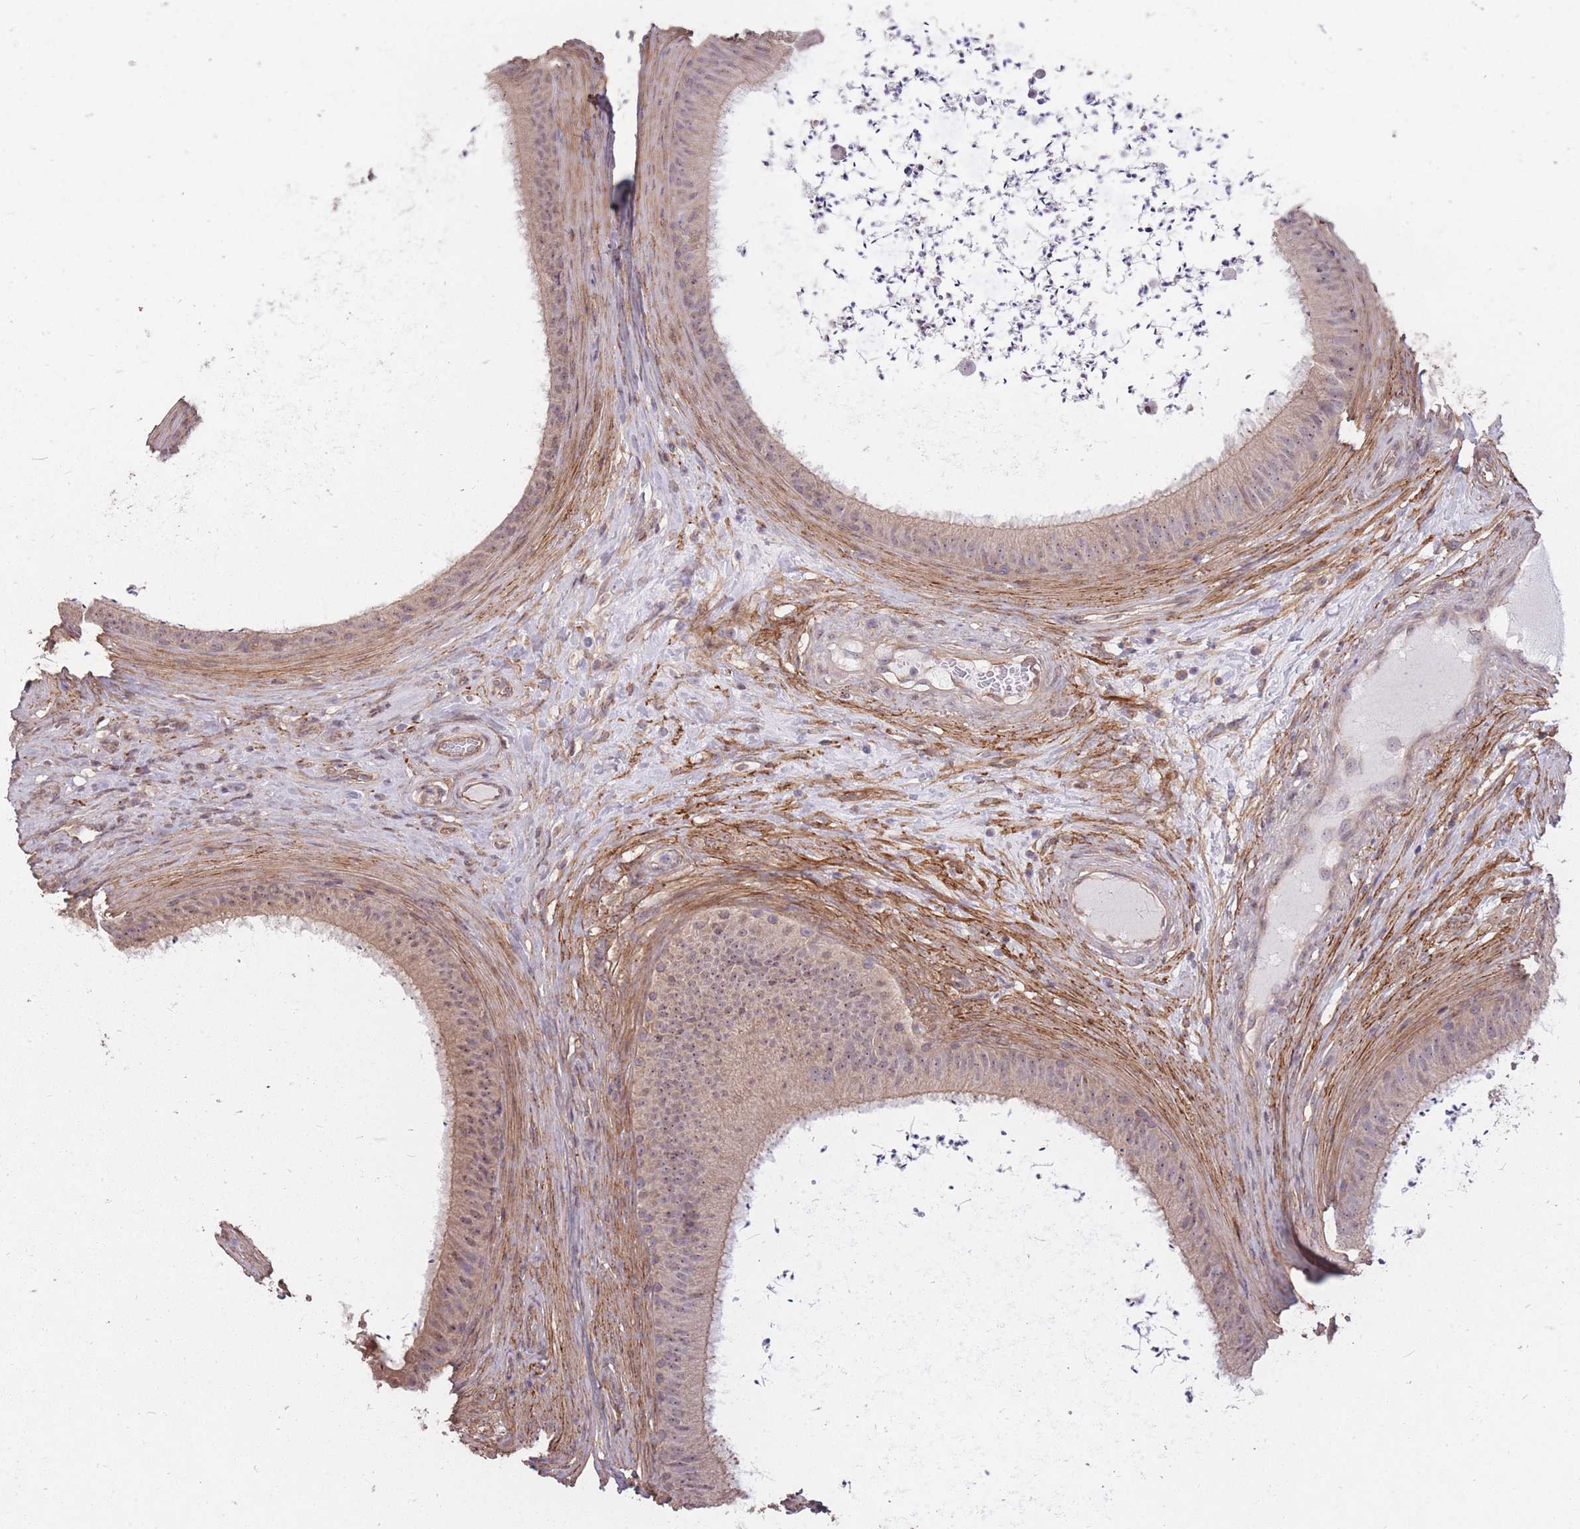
{"staining": {"intensity": "moderate", "quantity": ">75%", "location": "cytoplasmic/membranous"}, "tissue": "epididymis", "cell_type": "Glandular cells", "image_type": "normal", "snomed": [{"axis": "morphology", "description": "Normal tissue, NOS"}, {"axis": "topography", "description": "Testis"}, {"axis": "topography", "description": "Epididymis"}], "caption": "Protein staining of normal epididymis reveals moderate cytoplasmic/membranous expression in about >75% of glandular cells.", "gene": "DYNC1LI2", "patient": {"sex": "male", "age": 41}}